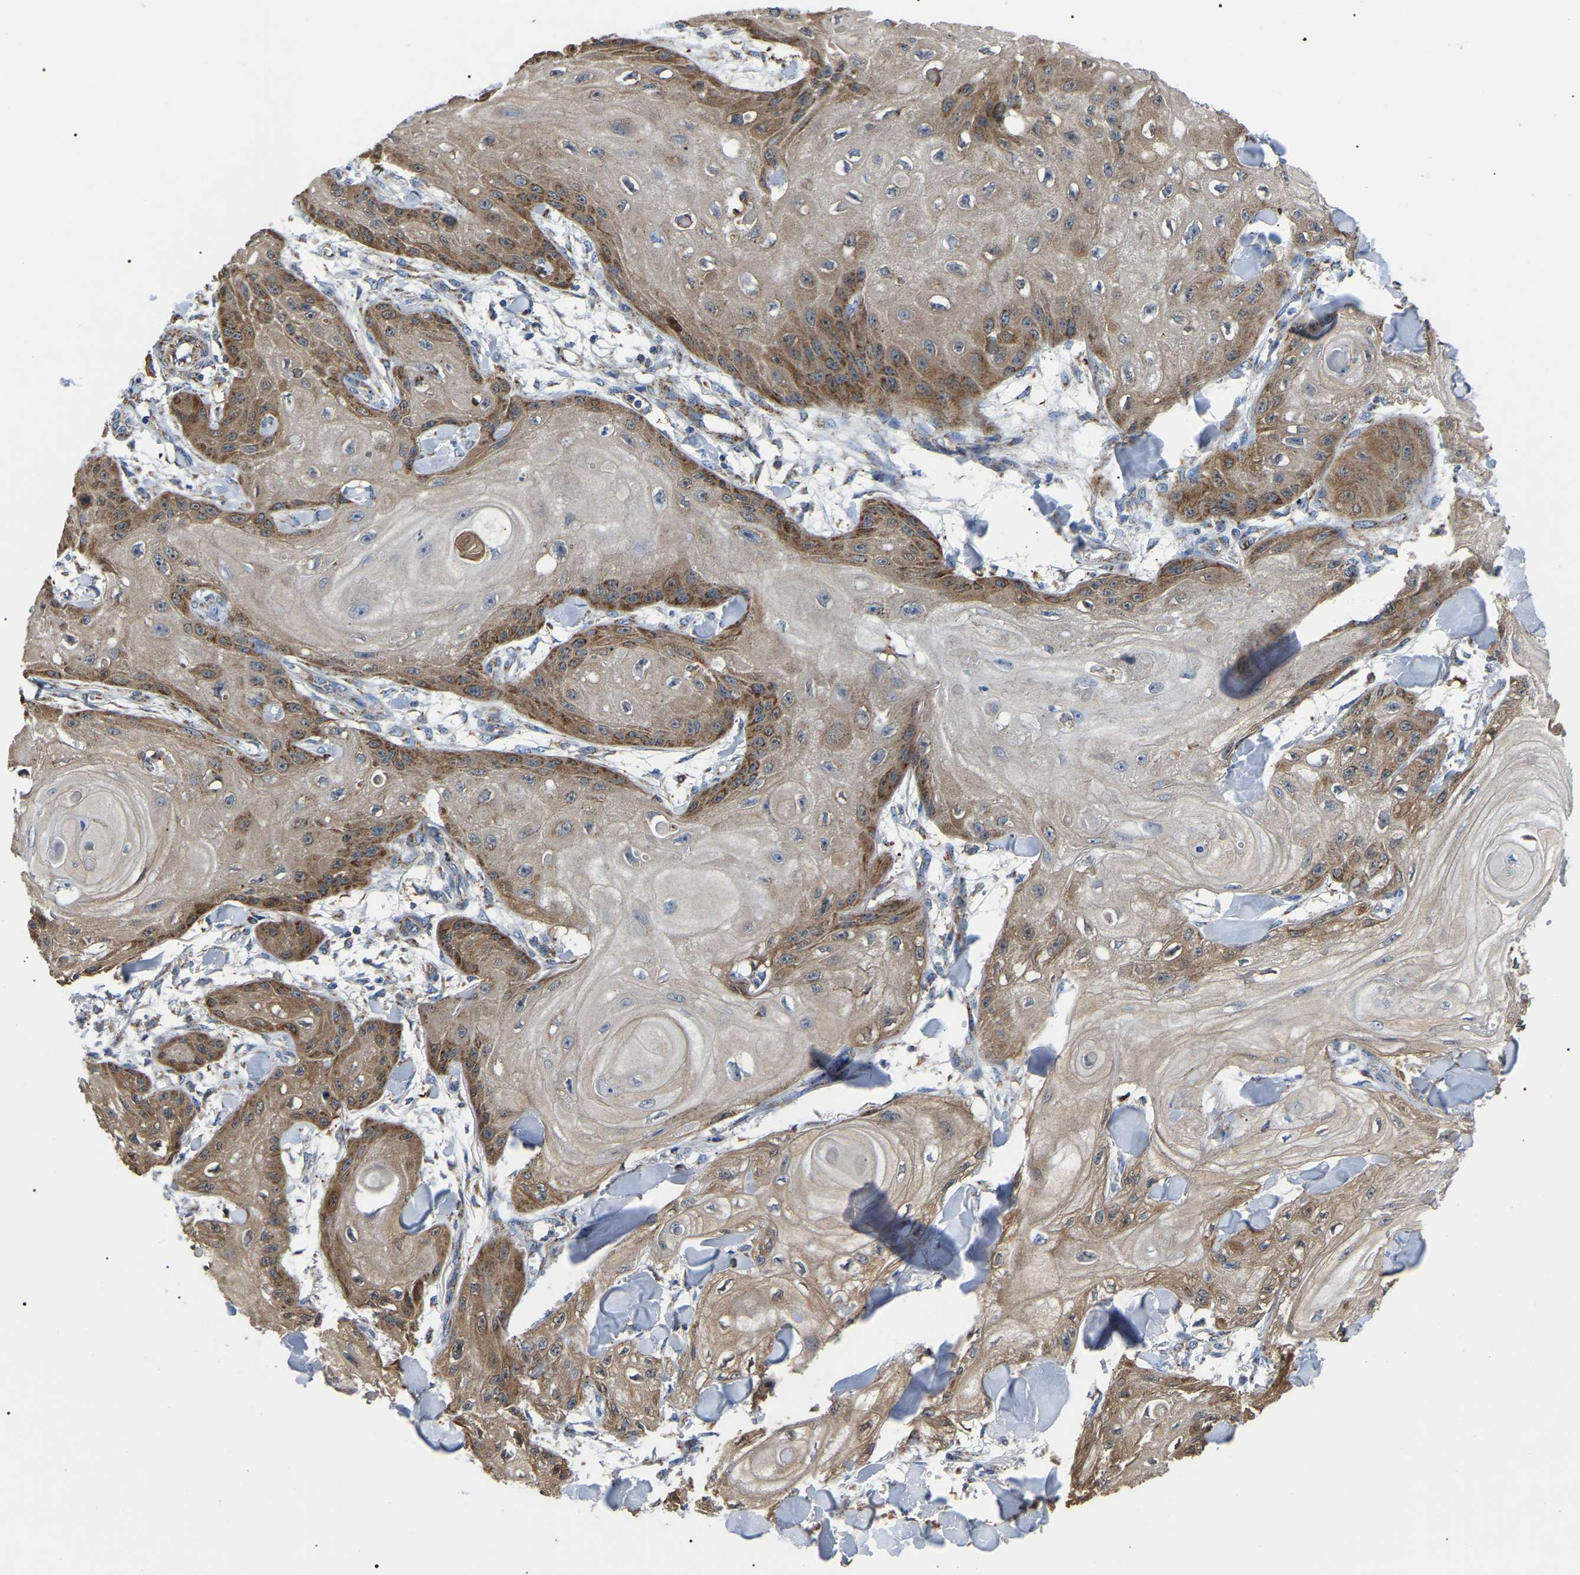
{"staining": {"intensity": "moderate", "quantity": ">75%", "location": "cytoplasmic/membranous"}, "tissue": "skin cancer", "cell_type": "Tumor cells", "image_type": "cancer", "snomed": [{"axis": "morphology", "description": "Squamous cell carcinoma, NOS"}, {"axis": "topography", "description": "Skin"}], "caption": "High-magnification brightfield microscopy of skin cancer stained with DAB (3,3'-diaminobenzidine) (brown) and counterstained with hematoxylin (blue). tumor cells exhibit moderate cytoplasmic/membranous expression is appreciated in about>75% of cells.", "gene": "PPM1E", "patient": {"sex": "male", "age": 74}}